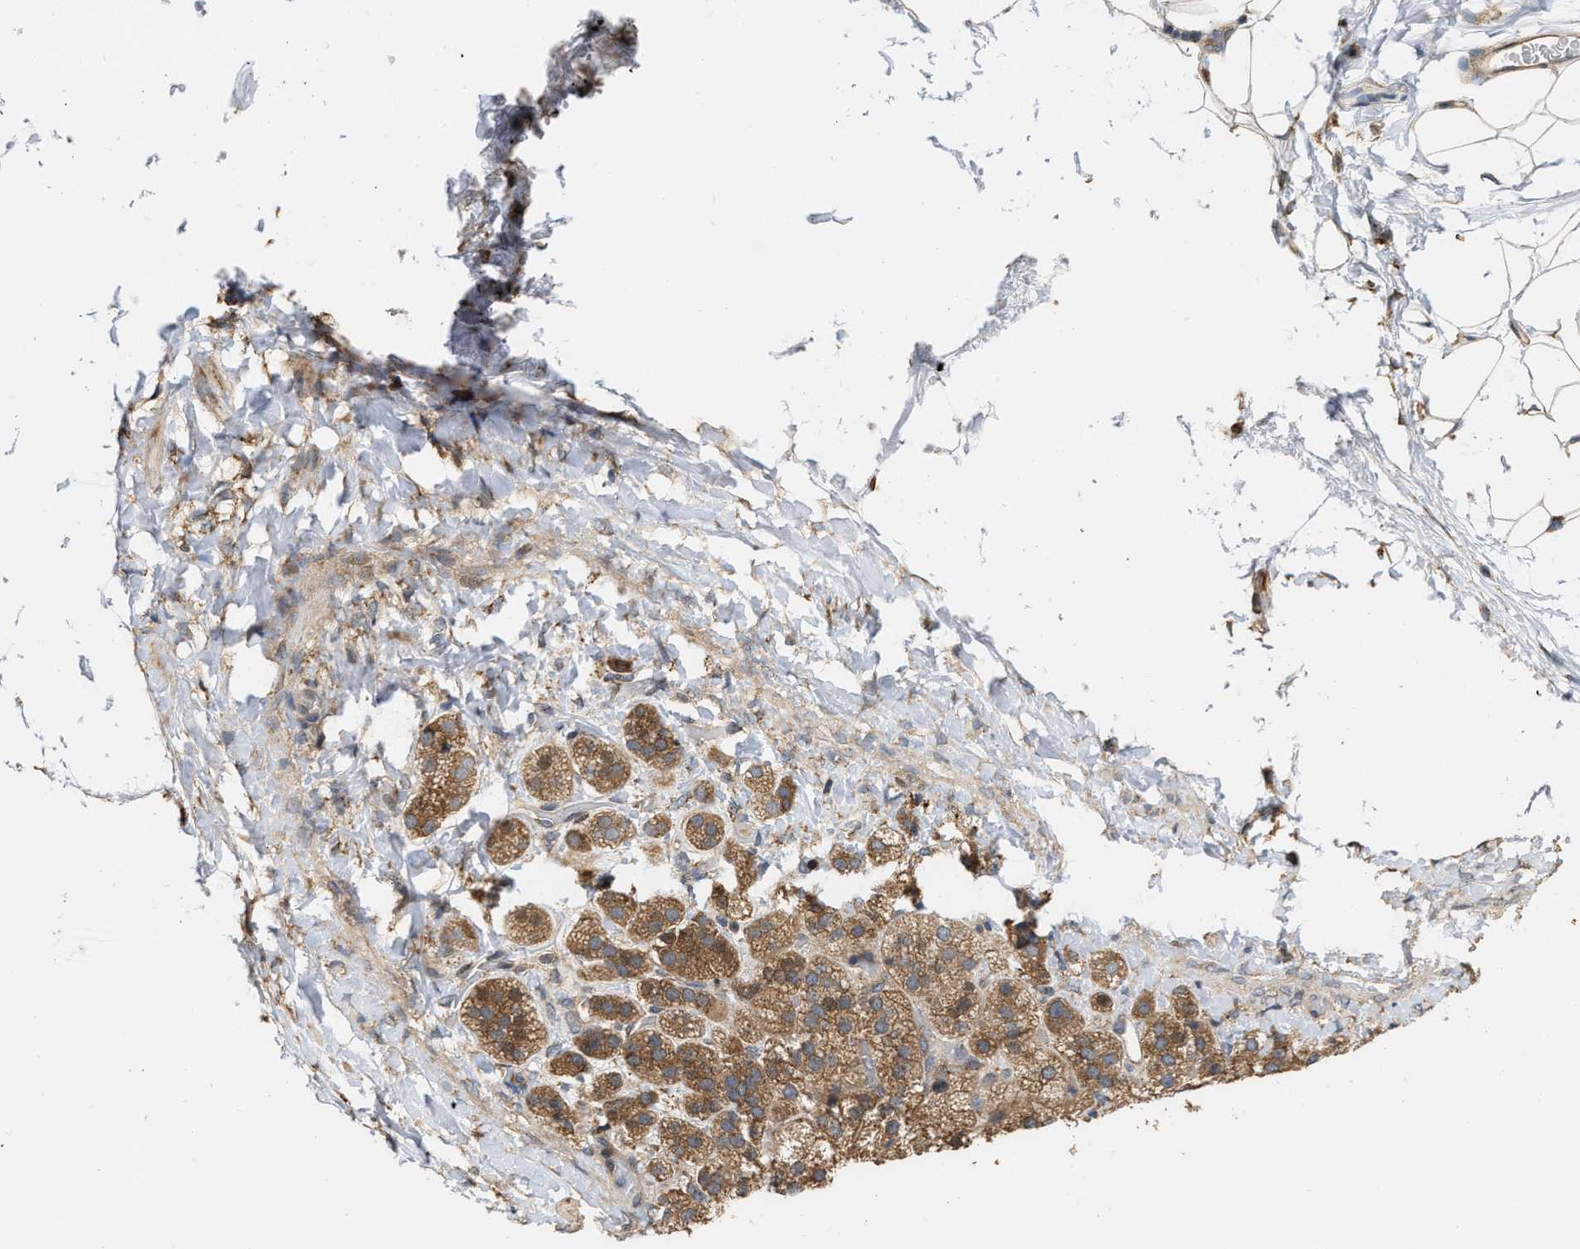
{"staining": {"intensity": "strong", "quantity": "25%-75%", "location": "cytoplasmic/membranous"}, "tissue": "adrenal gland", "cell_type": "Glandular cells", "image_type": "normal", "snomed": [{"axis": "morphology", "description": "Normal tissue, NOS"}, {"axis": "topography", "description": "Adrenal gland"}], "caption": "Glandular cells demonstrate high levels of strong cytoplasmic/membranous positivity in approximately 25%-75% of cells in benign human adrenal gland. Using DAB (brown) and hematoxylin (blue) stains, captured at high magnification using brightfield microscopy.", "gene": "IQCE", "patient": {"sex": "female", "age": 44}}